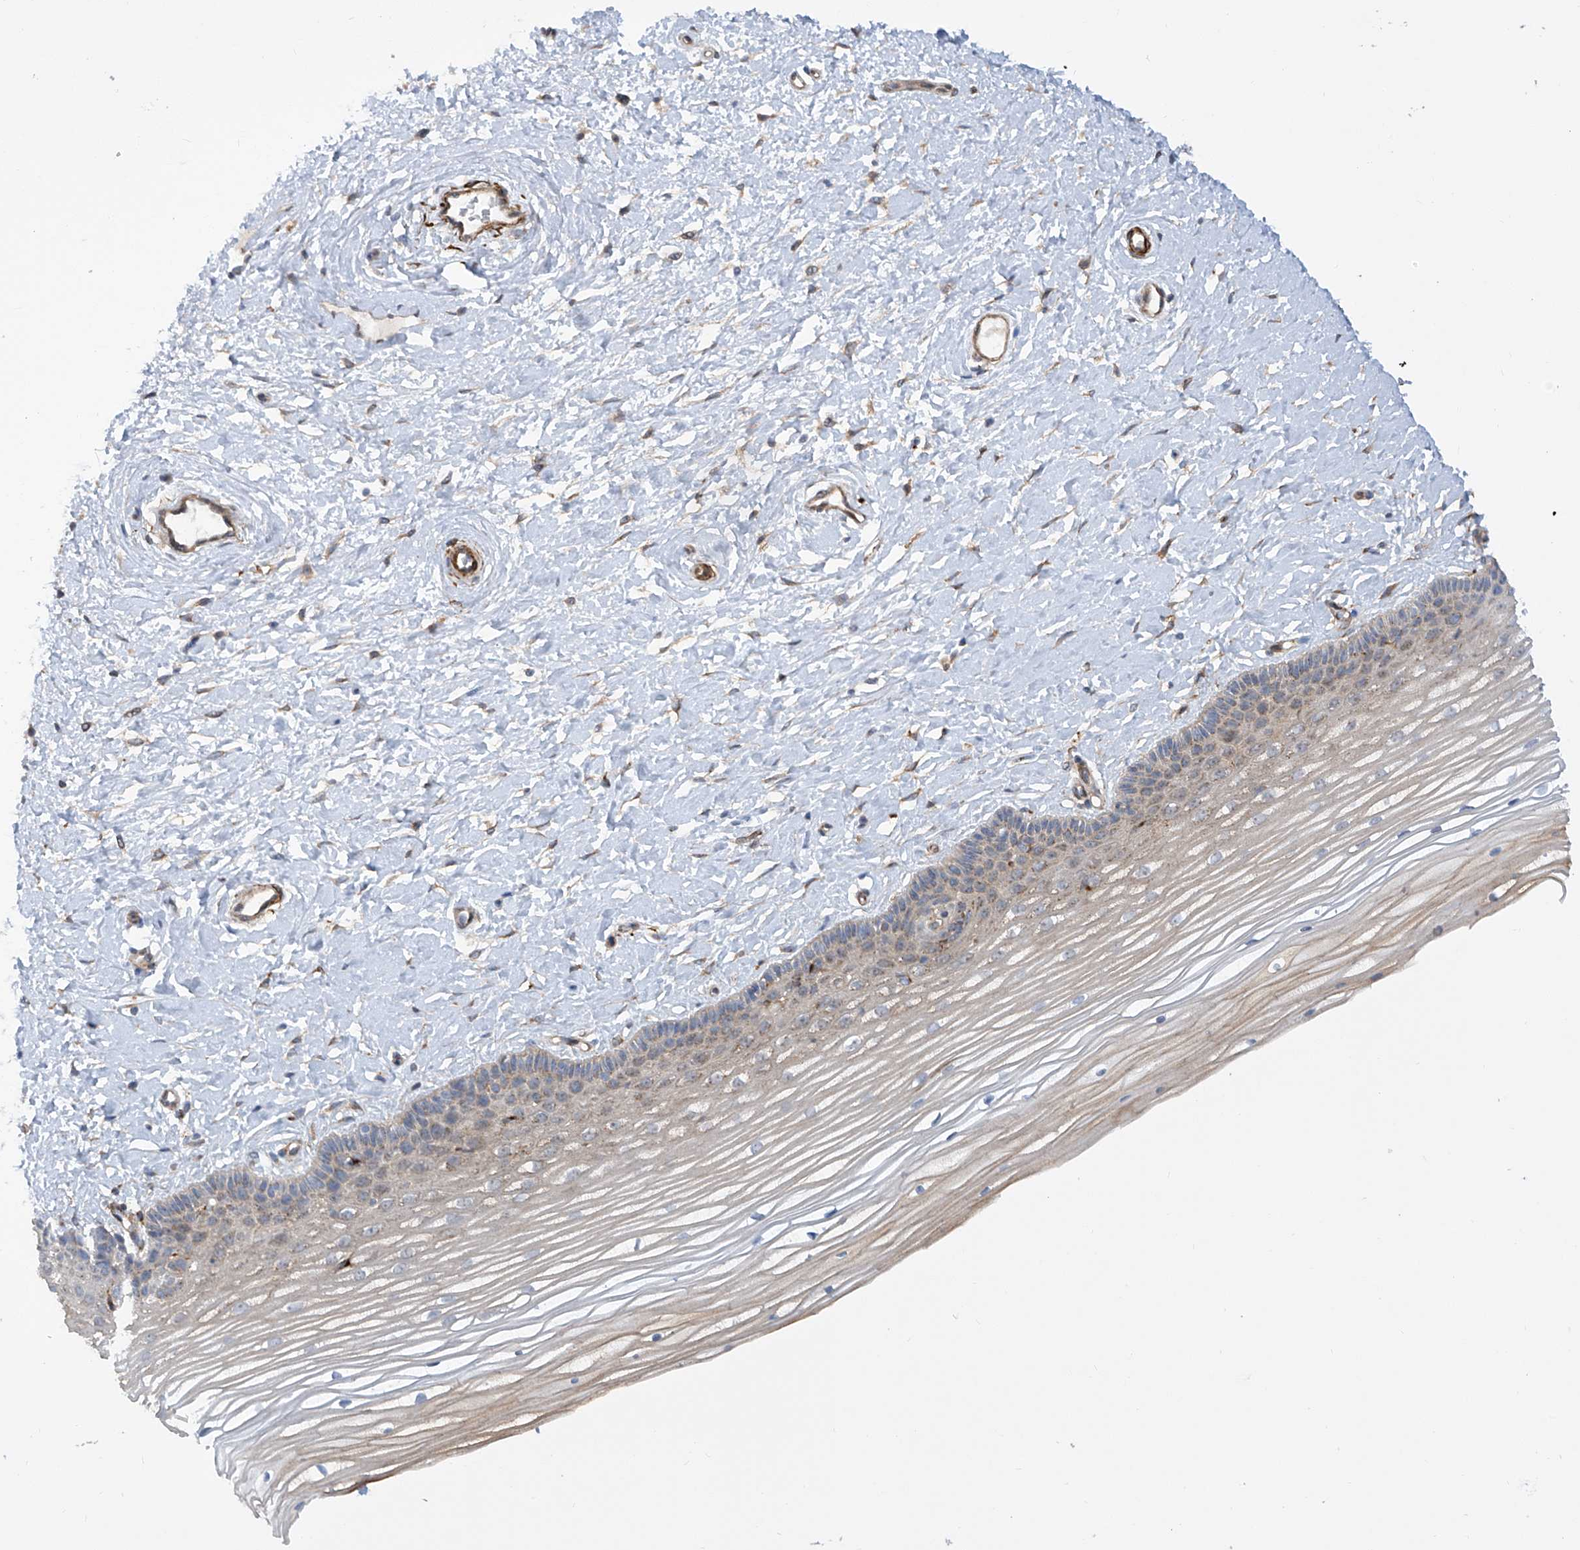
{"staining": {"intensity": "weak", "quantity": "25%-75%", "location": "cytoplasmic/membranous"}, "tissue": "vagina", "cell_type": "Squamous epithelial cells", "image_type": "normal", "snomed": [{"axis": "morphology", "description": "Normal tissue, NOS"}, {"axis": "topography", "description": "Vagina"}, {"axis": "topography", "description": "Cervix"}], "caption": "Immunohistochemical staining of normal vagina exhibits 25%-75% levels of weak cytoplasmic/membranous protein staining in about 25%-75% of squamous epithelial cells.", "gene": "ZNF490", "patient": {"sex": "female", "age": 40}}